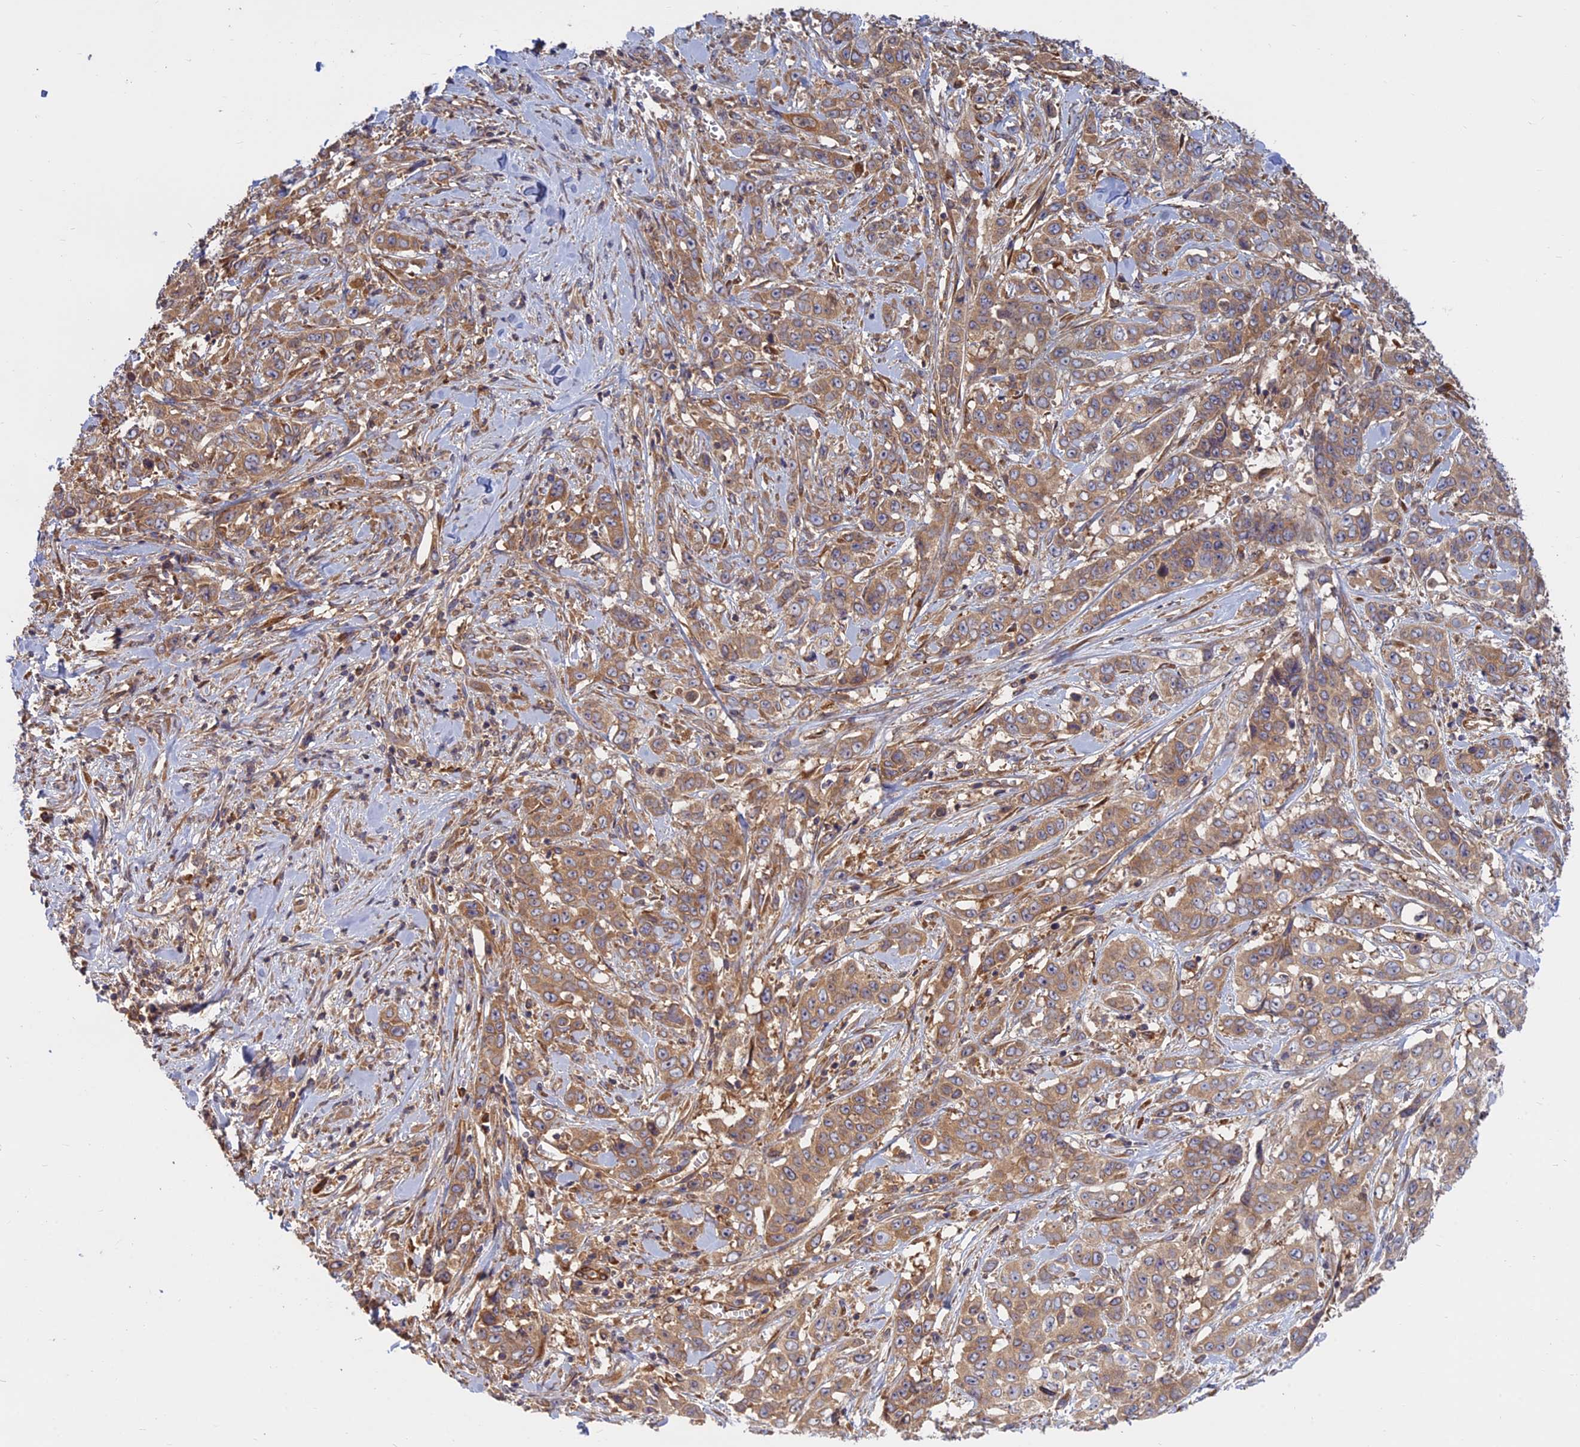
{"staining": {"intensity": "moderate", "quantity": ">75%", "location": "cytoplasmic/membranous"}, "tissue": "stomach cancer", "cell_type": "Tumor cells", "image_type": "cancer", "snomed": [{"axis": "morphology", "description": "Adenocarcinoma, NOS"}, {"axis": "topography", "description": "Stomach, upper"}], "caption": "High-power microscopy captured an immunohistochemistry micrograph of adenocarcinoma (stomach), revealing moderate cytoplasmic/membranous staining in about >75% of tumor cells. (DAB (3,3'-diaminobenzidine) IHC, brown staining for protein, blue staining for nuclei).", "gene": "TMEM208", "patient": {"sex": "male", "age": 62}}